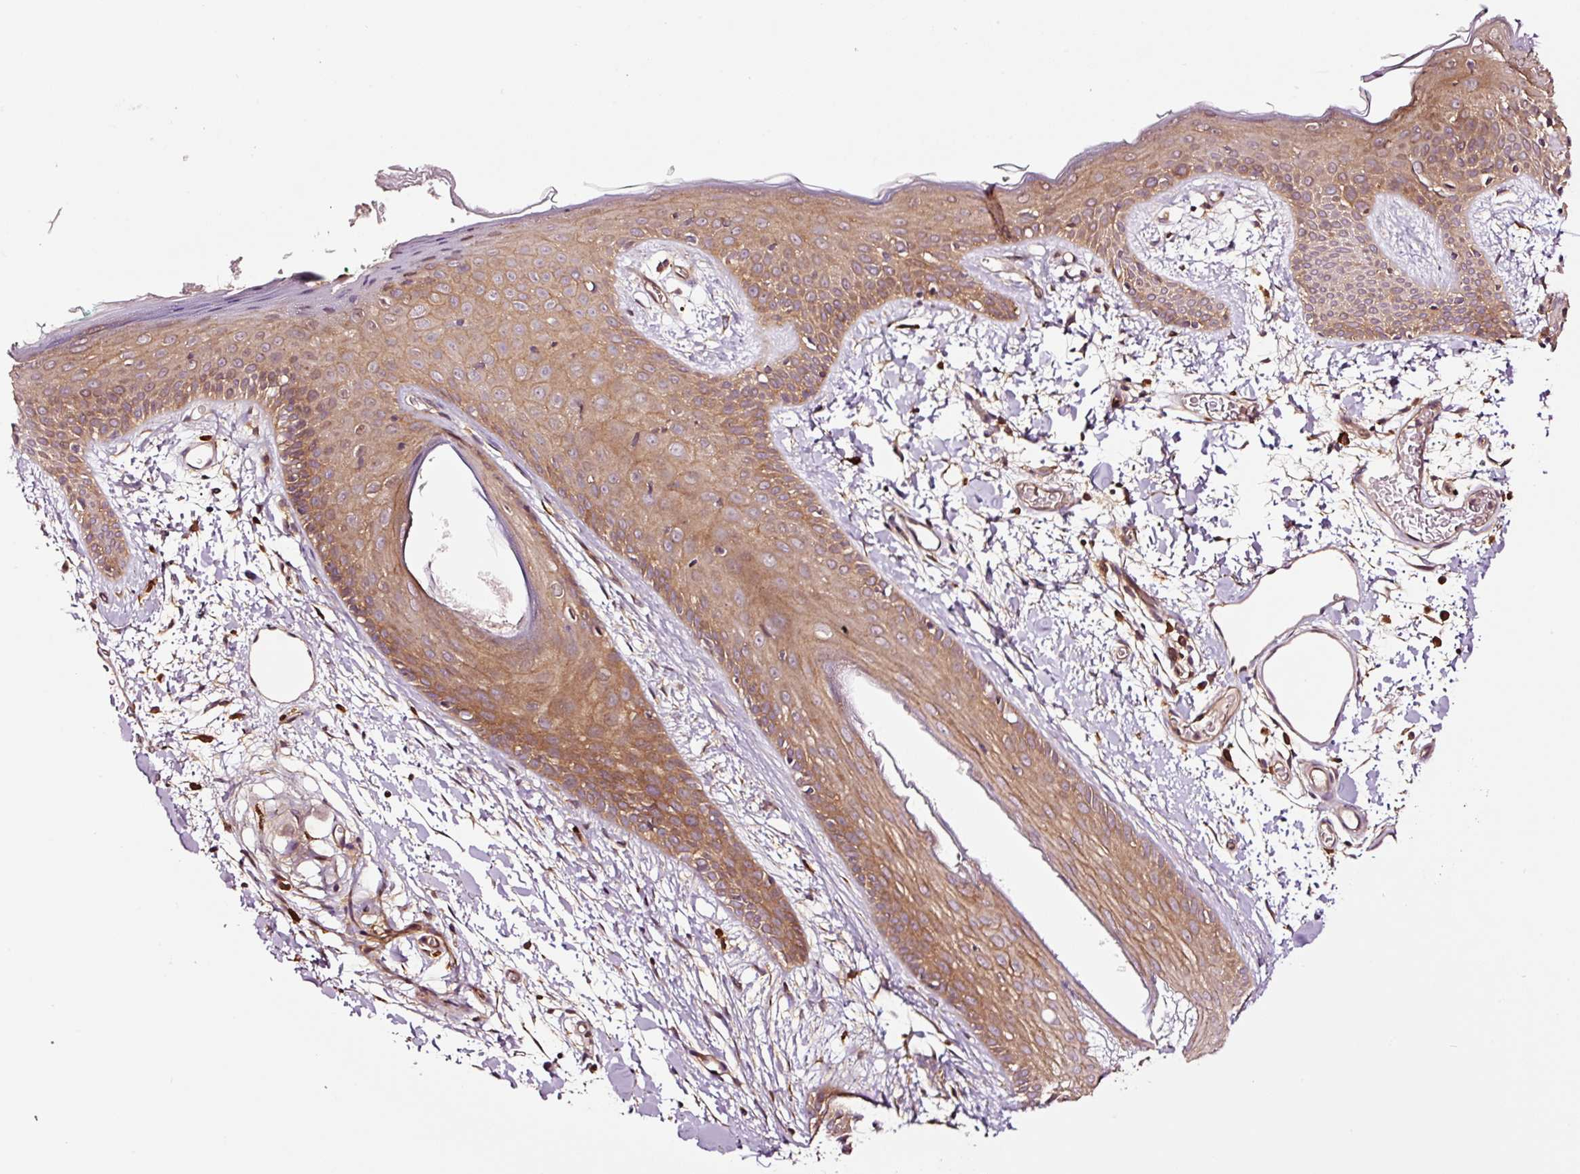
{"staining": {"intensity": "strong", "quantity": "25%-75%", "location": "nuclear"}, "tissue": "skin", "cell_type": "Fibroblasts", "image_type": "normal", "snomed": [{"axis": "morphology", "description": "Normal tissue, NOS"}, {"axis": "topography", "description": "Skin"}], "caption": "Immunohistochemical staining of normal skin displays 25%-75% levels of strong nuclear protein positivity in approximately 25%-75% of fibroblasts. (DAB = brown stain, brightfield microscopy at high magnification).", "gene": "METAP1", "patient": {"sex": "male", "age": 79}}